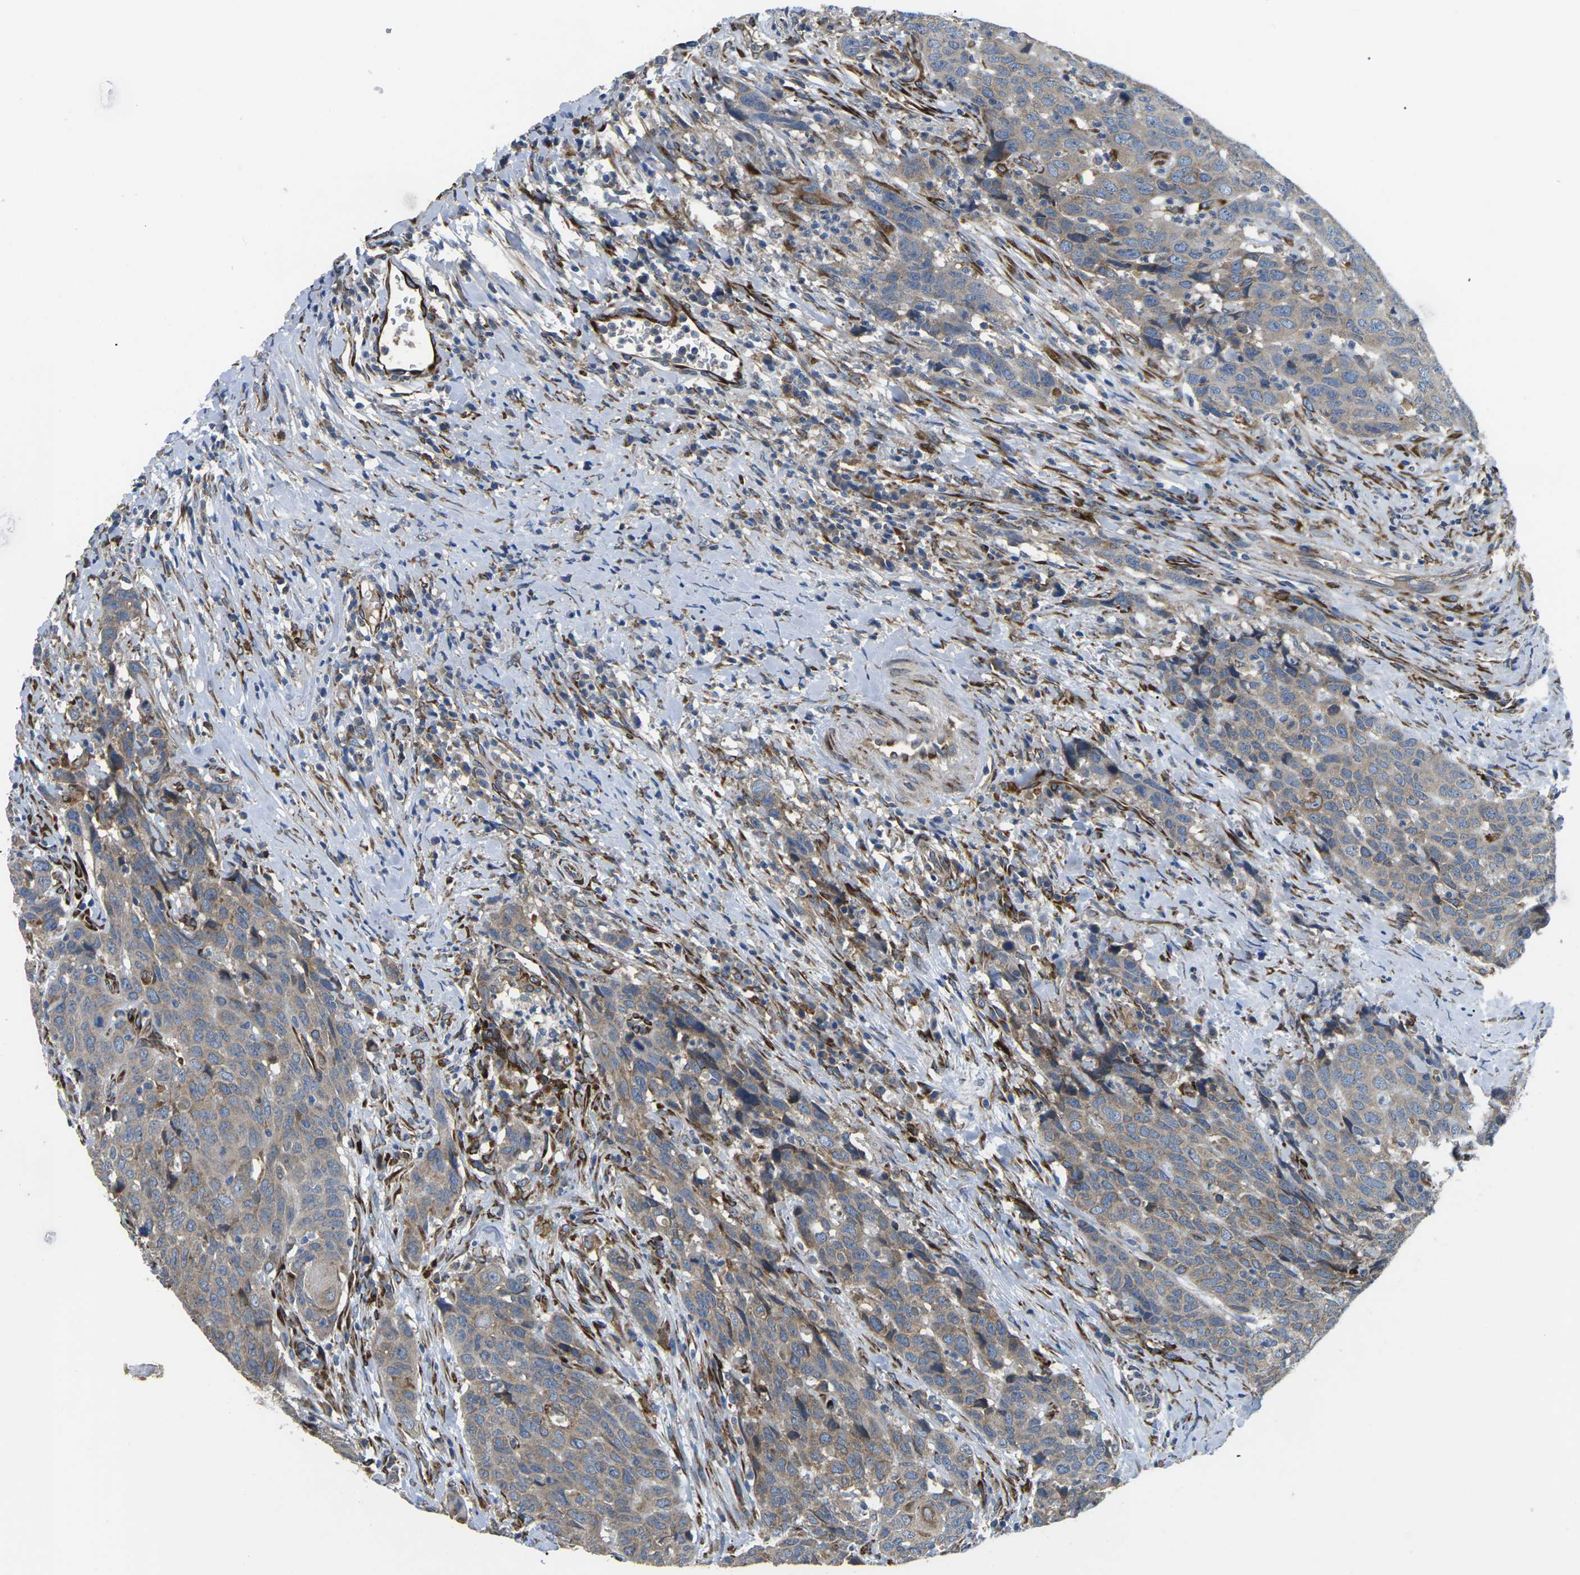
{"staining": {"intensity": "weak", "quantity": "<25%", "location": "cytoplasmic/membranous"}, "tissue": "head and neck cancer", "cell_type": "Tumor cells", "image_type": "cancer", "snomed": [{"axis": "morphology", "description": "Squamous cell carcinoma, NOS"}, {"axis": "topography", "description": "Head-Neck"}], "caption": "This is an immunohistochemistry image of squamous cell carcinoma (head and neck). There is no positivity in tumor cells.", "gene": "PDZD8", "patient": {"sex": "male", "age": 66}}